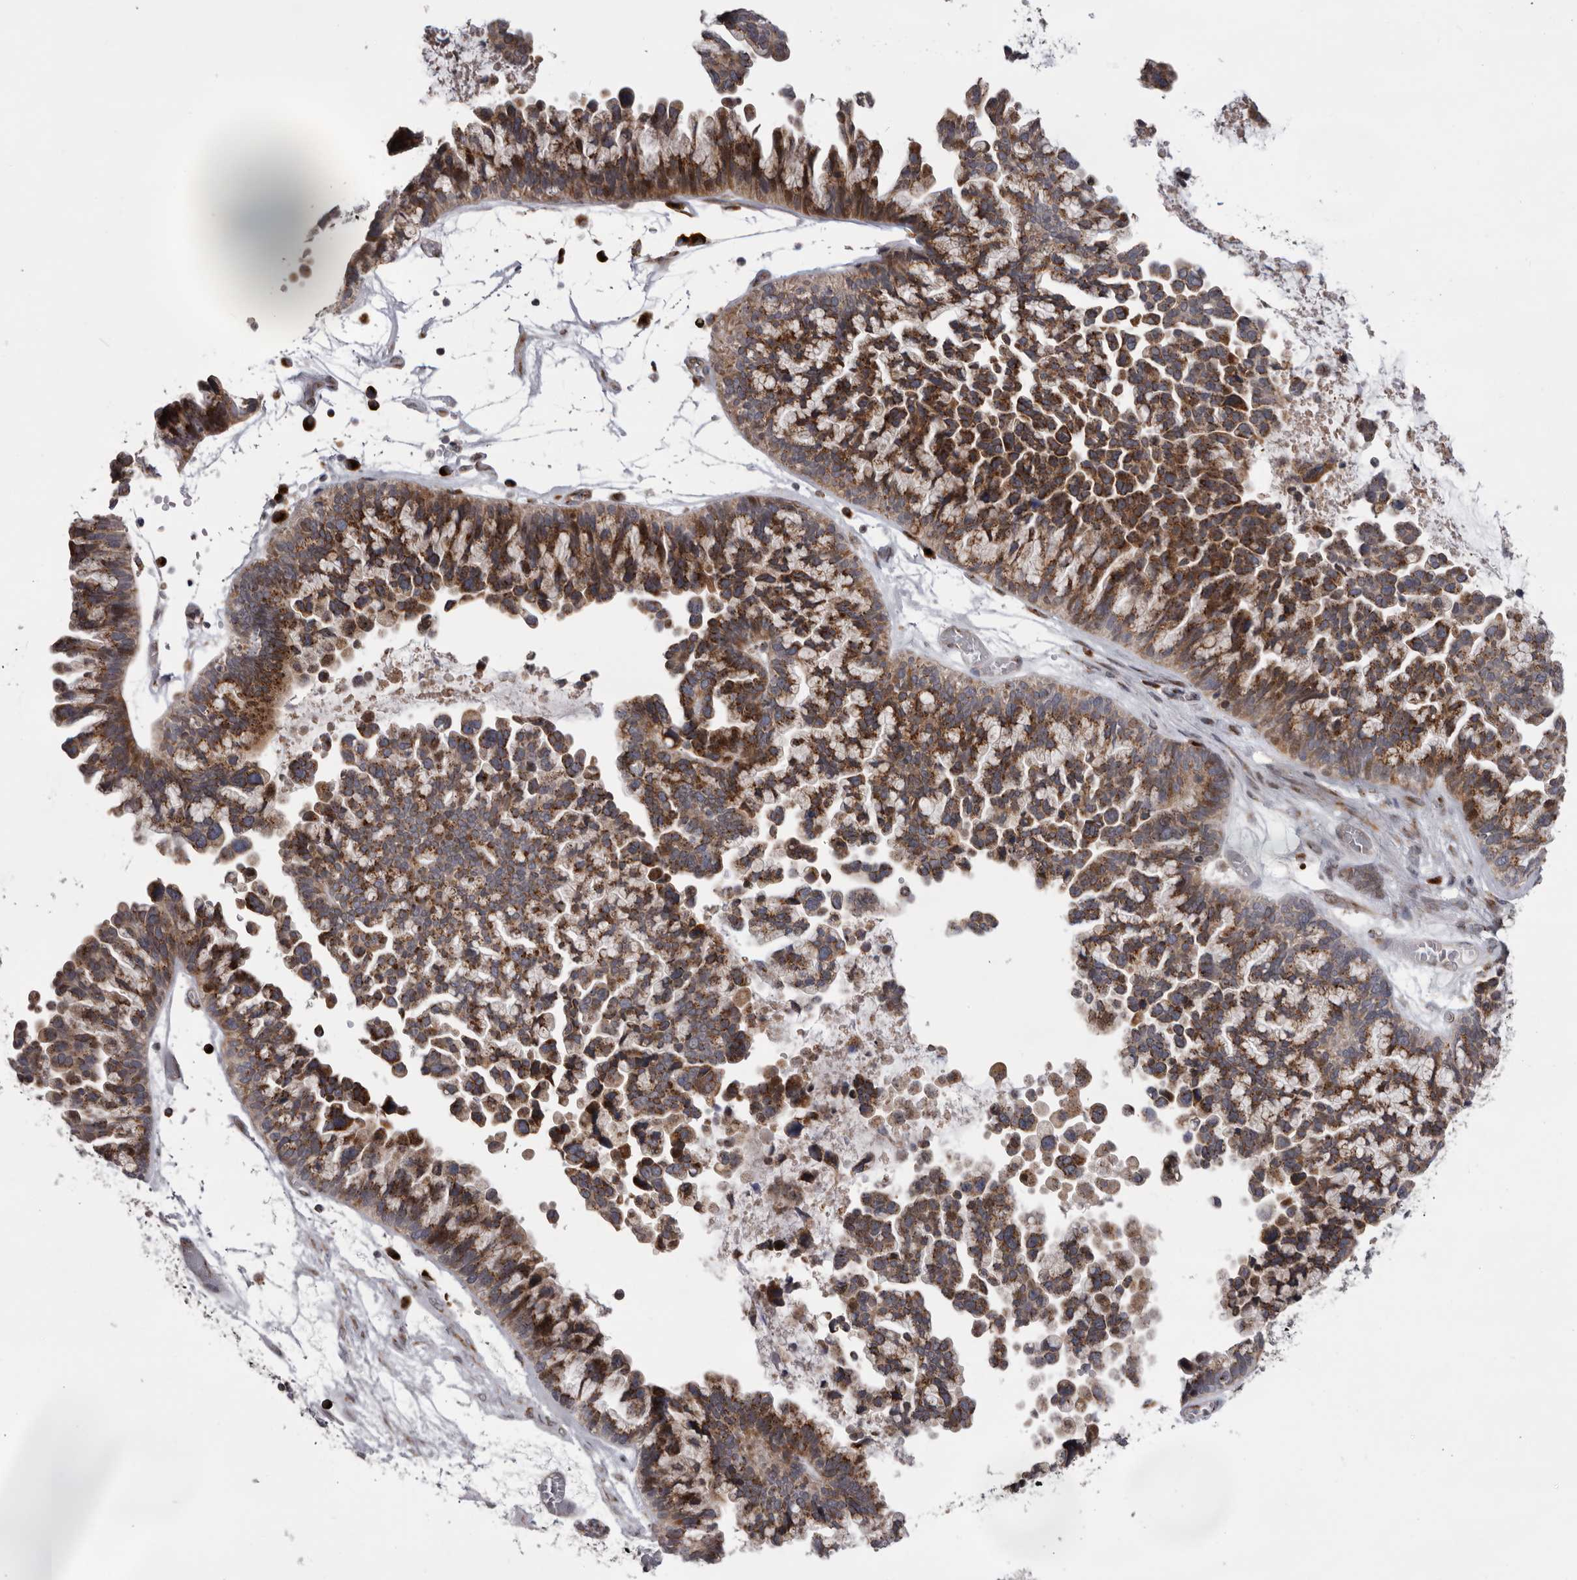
{"staining": {"intensity": "moderate", "quantity": ">75%", "location": "cytoplasmic/membranous"}, "tissue": "ovarian cancer", "cell_type": "Tumor cells", "image_type": "cancer", "snomed": [{"axis": "morphology", "description": "Cystadenocarcinoma, serous, NOS"}, {"axis": "topography", "description": "Ovary"}], "caption": "Protein analysis of ovarian serous cystadenocarcinoma tissue reveals moderate cytoplasmic/membranous positivity in approximately >75% of tumor cells. (DAB (3,3'-diaminobenzidine) IHC with brightfield microscopy, high magnification).", "gene": "WDR47", "patient": {"sex": "female", "age": 56}}